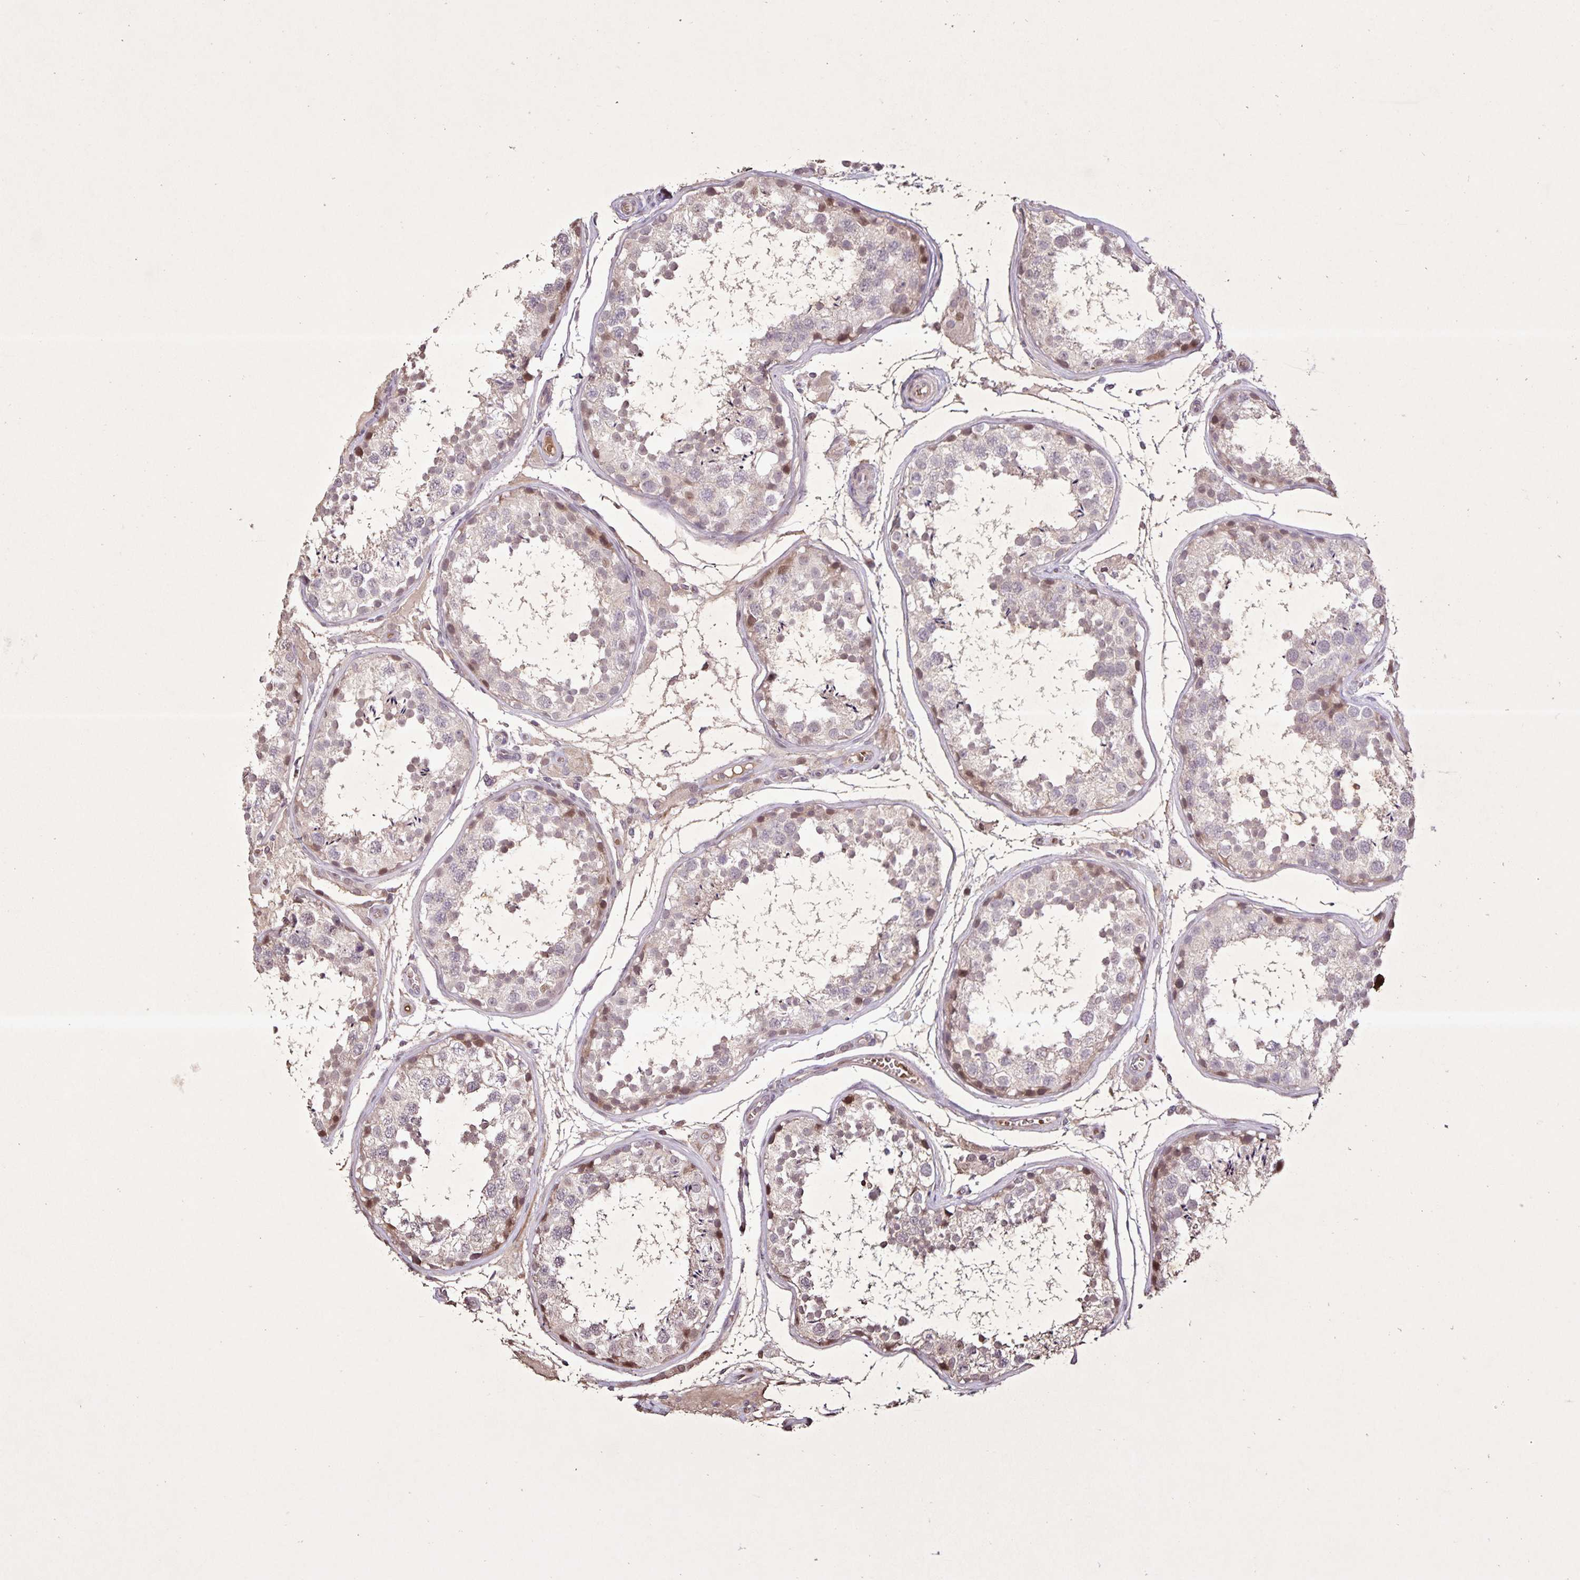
{"staining": {"intensity": "moderate", "quantity": "<25%", "location": "nuclear"}, "tissue": "testis", "cell_type": "Cells in seminiferous ducts", "image_type": "normal", "snomed": [{"axis": "morphology", "description": "Normal tissue, NOS"}, {"axis": "topography", "description": "Testis"}], "caption": "Protein staining of benign testis exhibits moderate nuclear staining in about <25% of cells in seminiferous ducts. Nuclei are stained in blue.", "gene": "GDF2", "patient": {"sex": "male", "age": 29}}